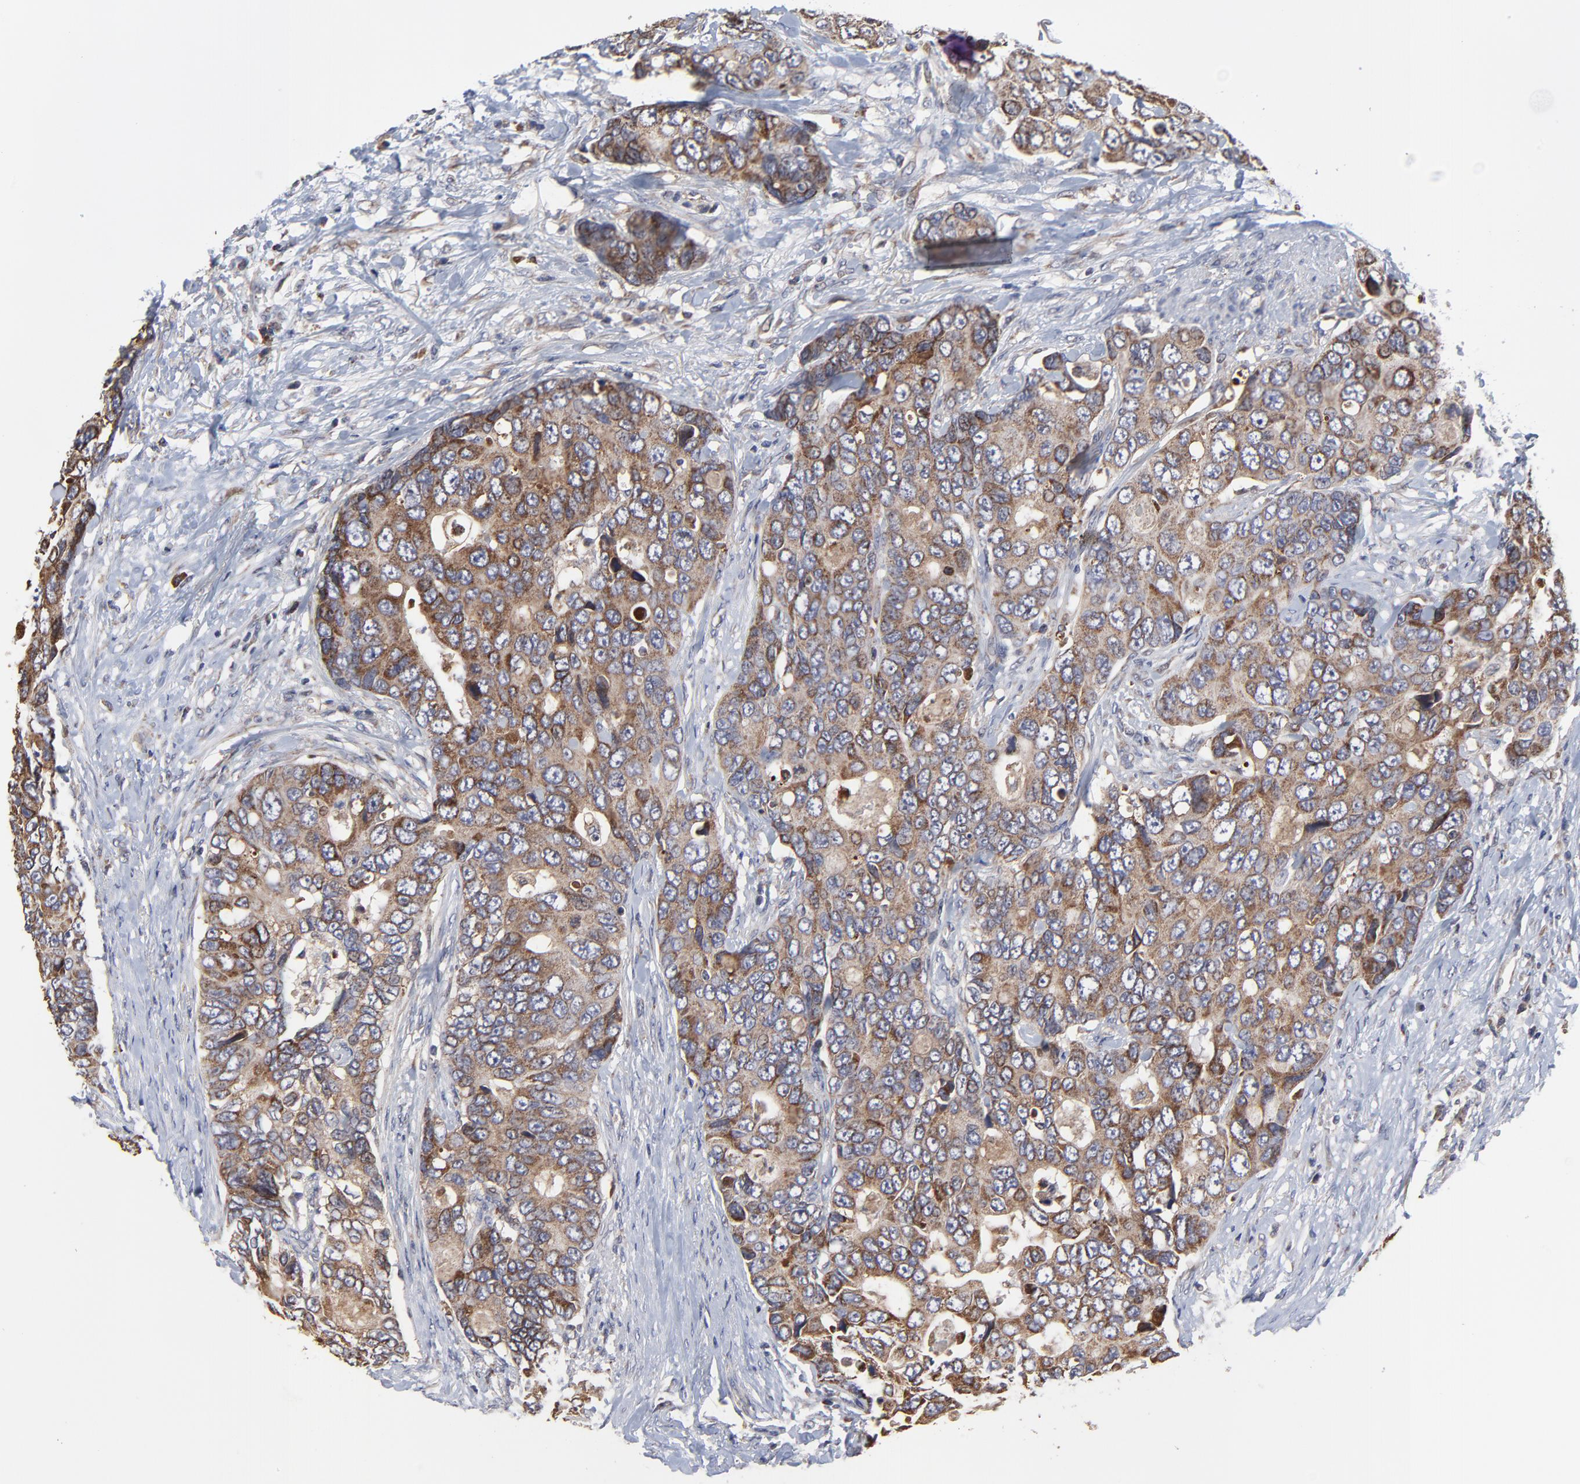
{"staining": {"intensity": "weak", "quantity": ">75%", "location": "cytoplasmic/membranous"}, "tissue": "colorectal cancer", "cell_type": "Tumor cells", "image_type": "cancer", "snomed": [{"axis": "morphology", "description": "Adenocarcinoma, NOS"}, {"axis": "topography", "description": "Rectum"}], "caption": "Colorectal cancer stained for a protein (brown) exhibits weak cytoplasmic/membranous positive expression in approximately >75% of tumor cells.", "gene": "ZNF550", "patient": {"sex": "female", "age": 67}}